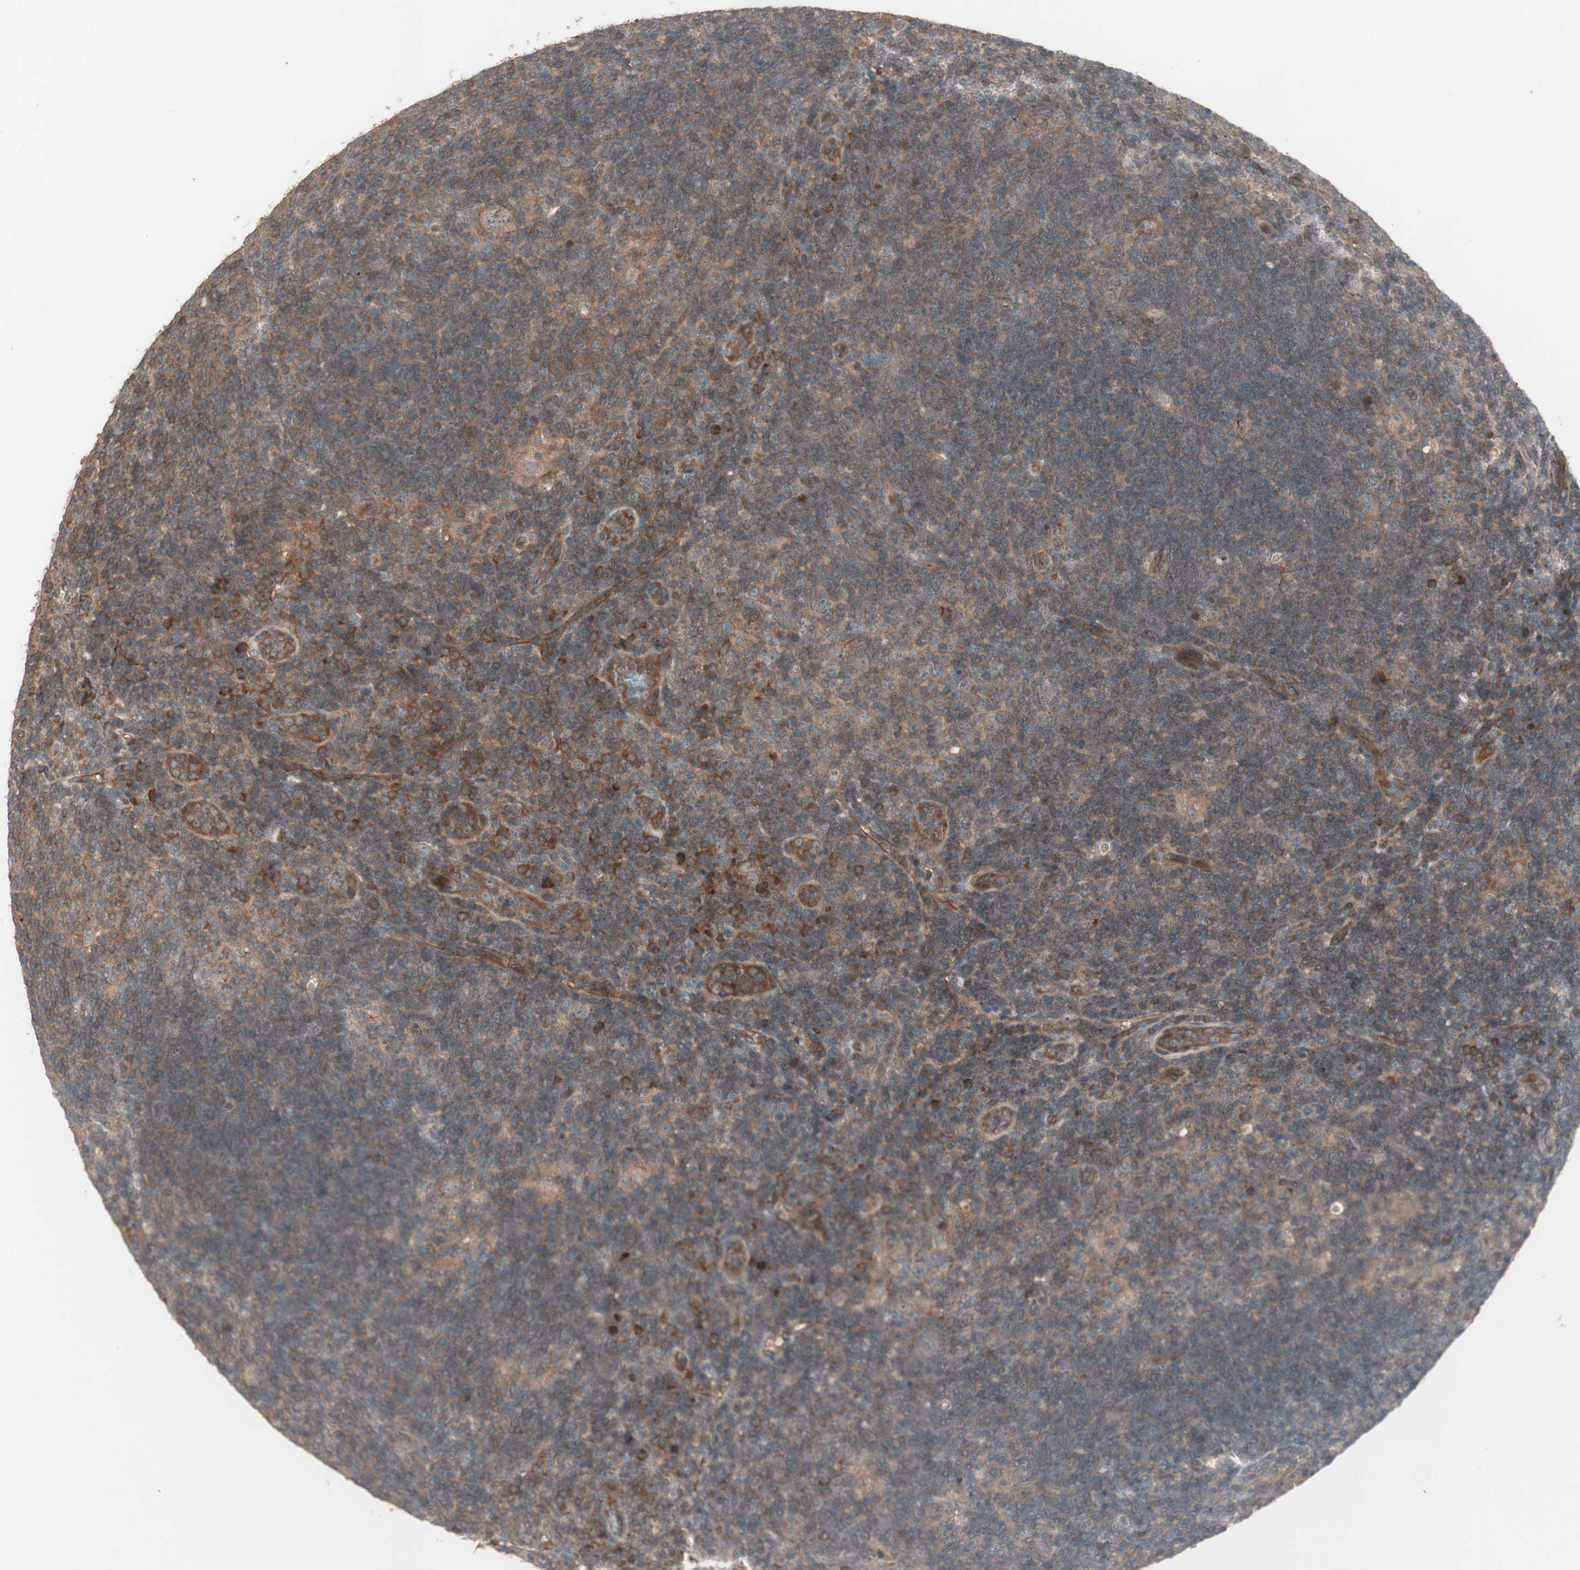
{"staining": {"intensity": "moderate", "quantity": ">75%", "location": "cytoplasmic/membranous"}, "tissue": "lymphoma", "cell_type": "Tumor cells", "image_type": "cancer", "snomed": [{"axis": "morphology", "description": "Hodgkin's disease, NOS"}, {"axis": "topography", "description": "Lymph node"}], "caption": "High-magnification brightfield microscopy of lymphoma stained with DAB (brown) and counterstained with hematoxylin (blue). tumor cells exhibit moderate cytoplasmic/membranous staining is seen in about>75% of cells. Using DAB (3,3'-diaminobenzidine) (brown) and hematoxylin (blue) stains, captured at high magnification using brightfield microscopy.", "gene": "TFPI", "patient": {"sex": "female", "age": 57}}